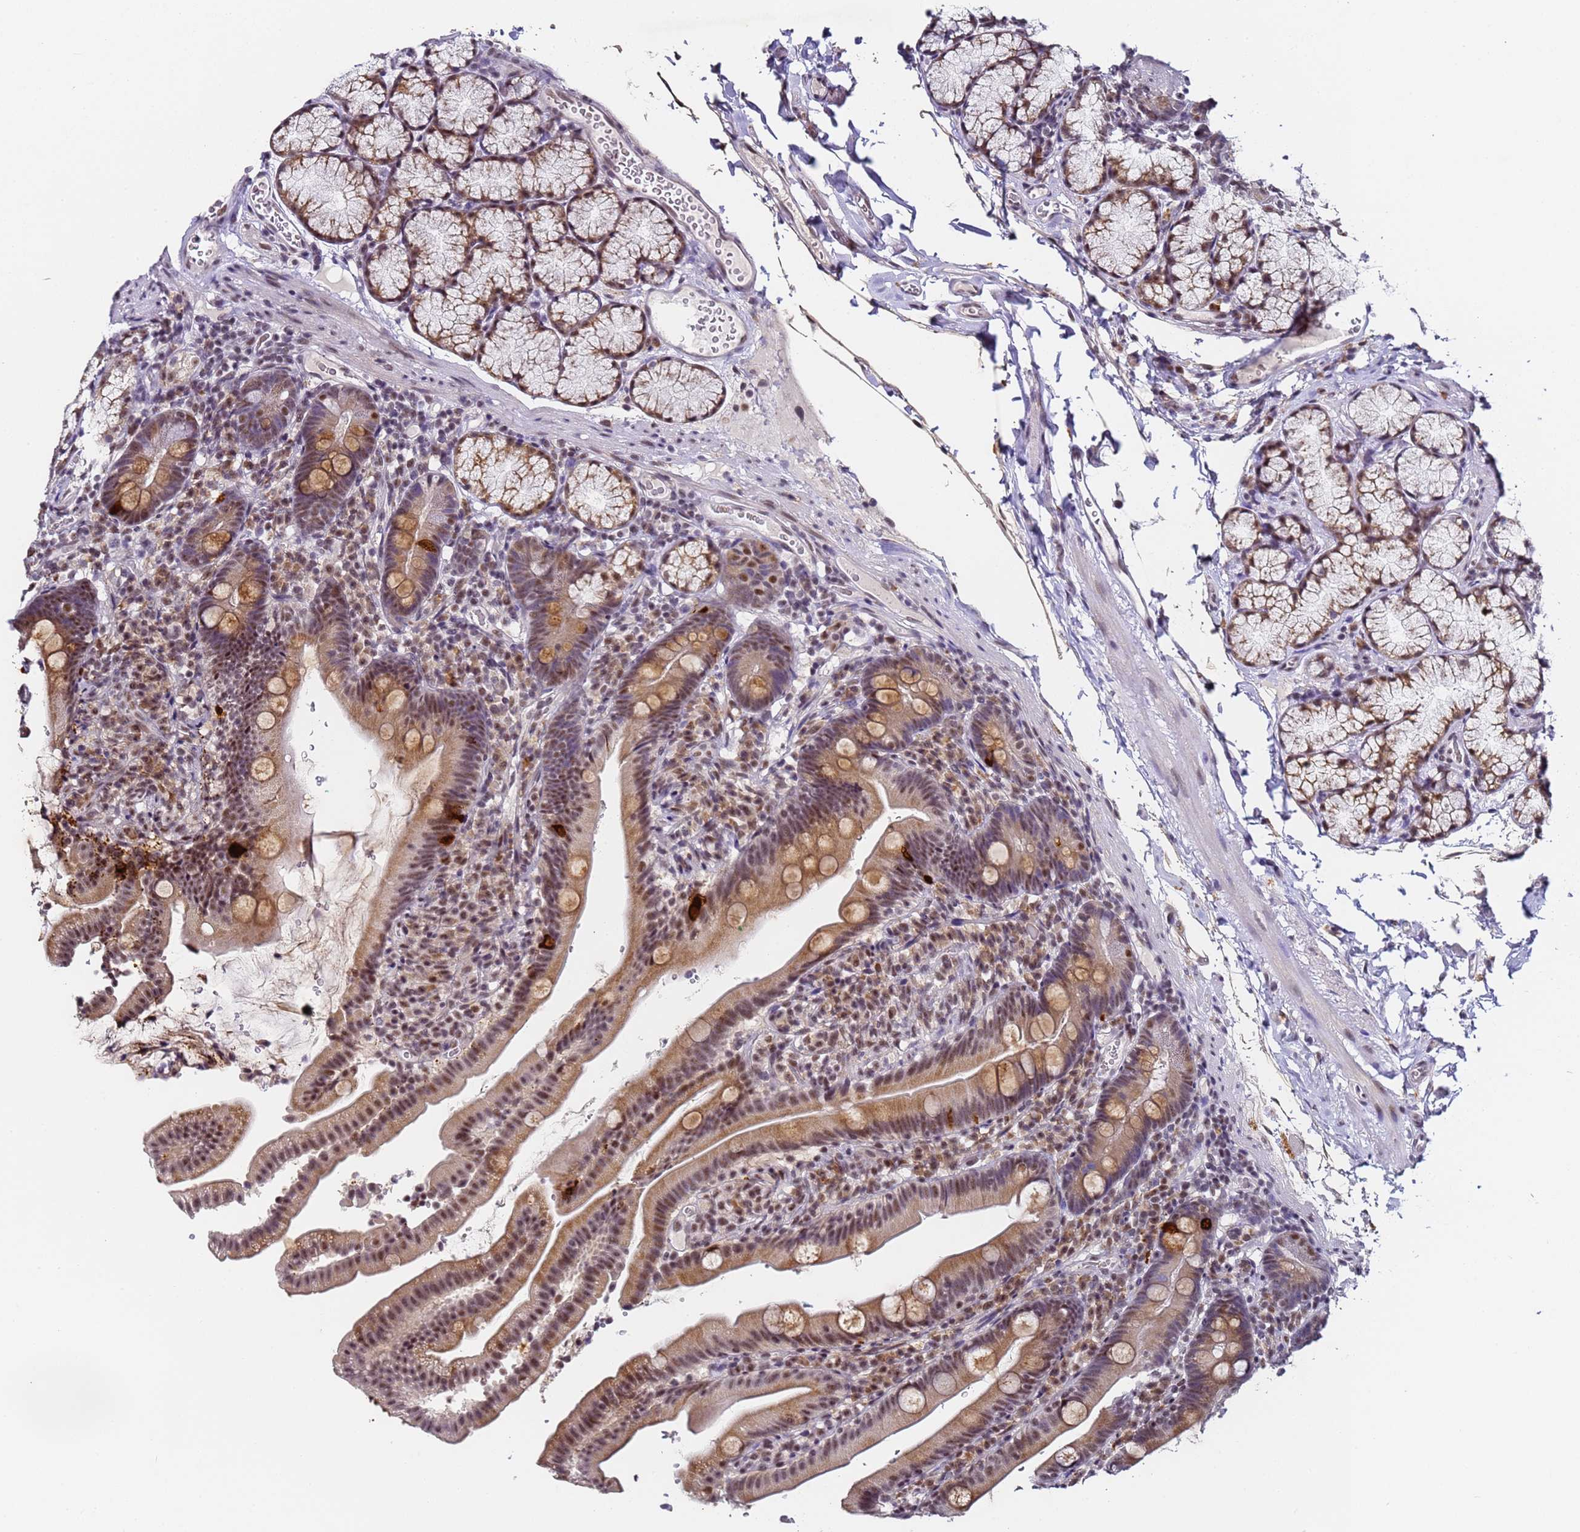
{"staining": {"intensity": "moderate", "quantity": ">75%", "location": "cytoplasmic/membranous,nuclear"}, "tissue": "duodenum", "cell_type": "Glandular cells", "image_type": "normal", "snomed": [{"axis": "morphology", "description": "Normal tissue, NOS"}, {"axis": "topography", "description": "Duodenum"}], "caption": "The photomicrograph displays a brown stain indicating the presence of a protein in the cytoplasmic/membranous,nuclear of glandular cells in duodenum. Nuclei are stained in blue.", "gene": "FNBP4", "patient": {"sex": "female", "age": 67}}